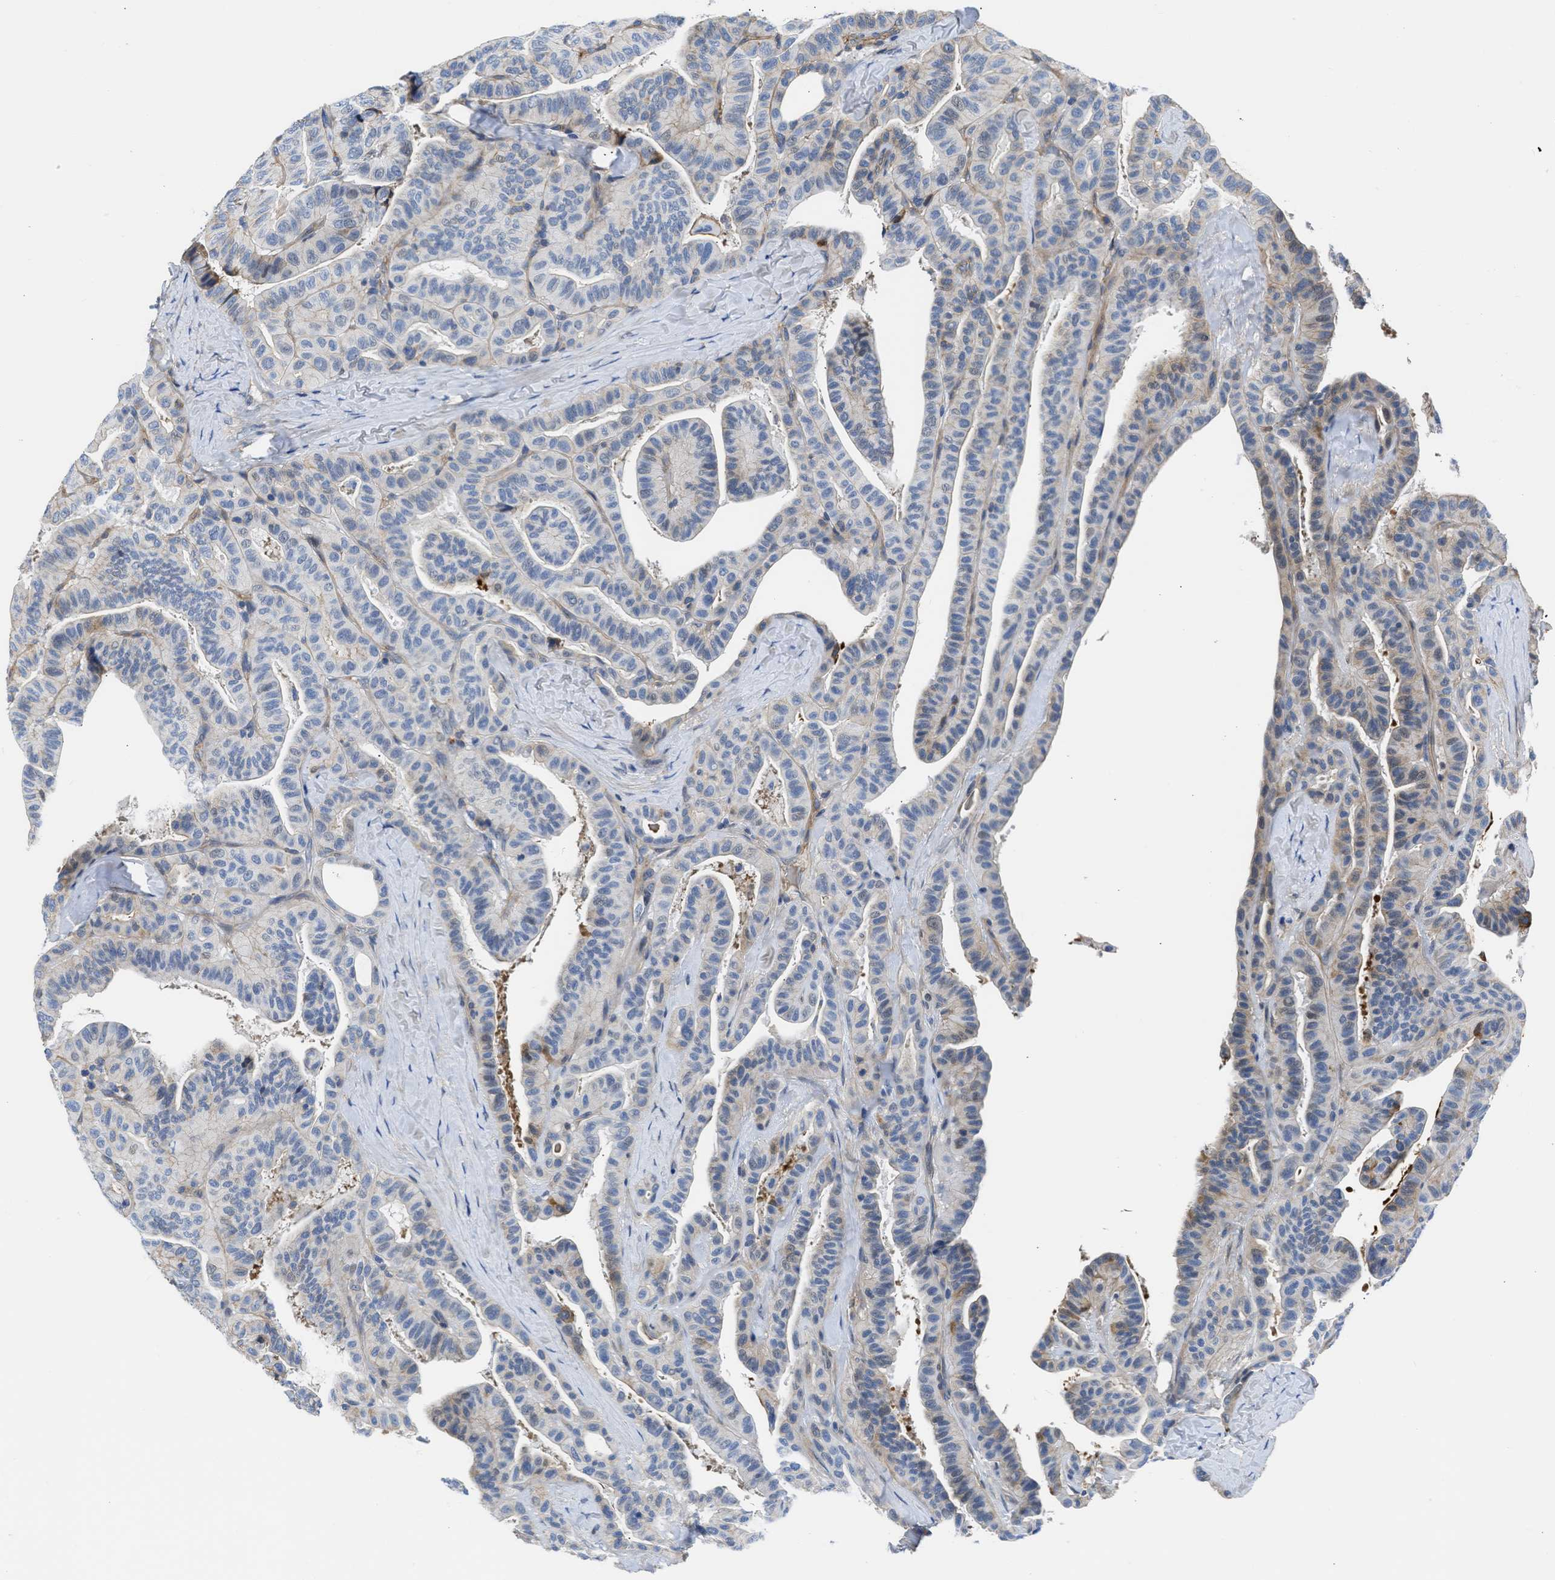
{"staining": {"intensity": "weak", "quantity": "<25%", "location": "cytoplasmic/membranous"}, "tissue": "thyroid cancer", "cell_type": "Tumor cells", "image_type": "cancer", "snomed": [{"axis": "morphology", "description": "Papillary adenocarcinoma, NOS"}, {"axis": "topography", "description": "Thyroid gland"}], "caption": "IHC photomicrograph of thyroid cancer stained for a protein (brown), which reveals no staining in tumor cells. The staining was performed using DAB to visualize the protein expression in brown, while the nuclei were stained in blue with hematoxylin (Magnification: 20x).", "gene": "MAS1L", "patient": {"sex": "male", "age": 77}}